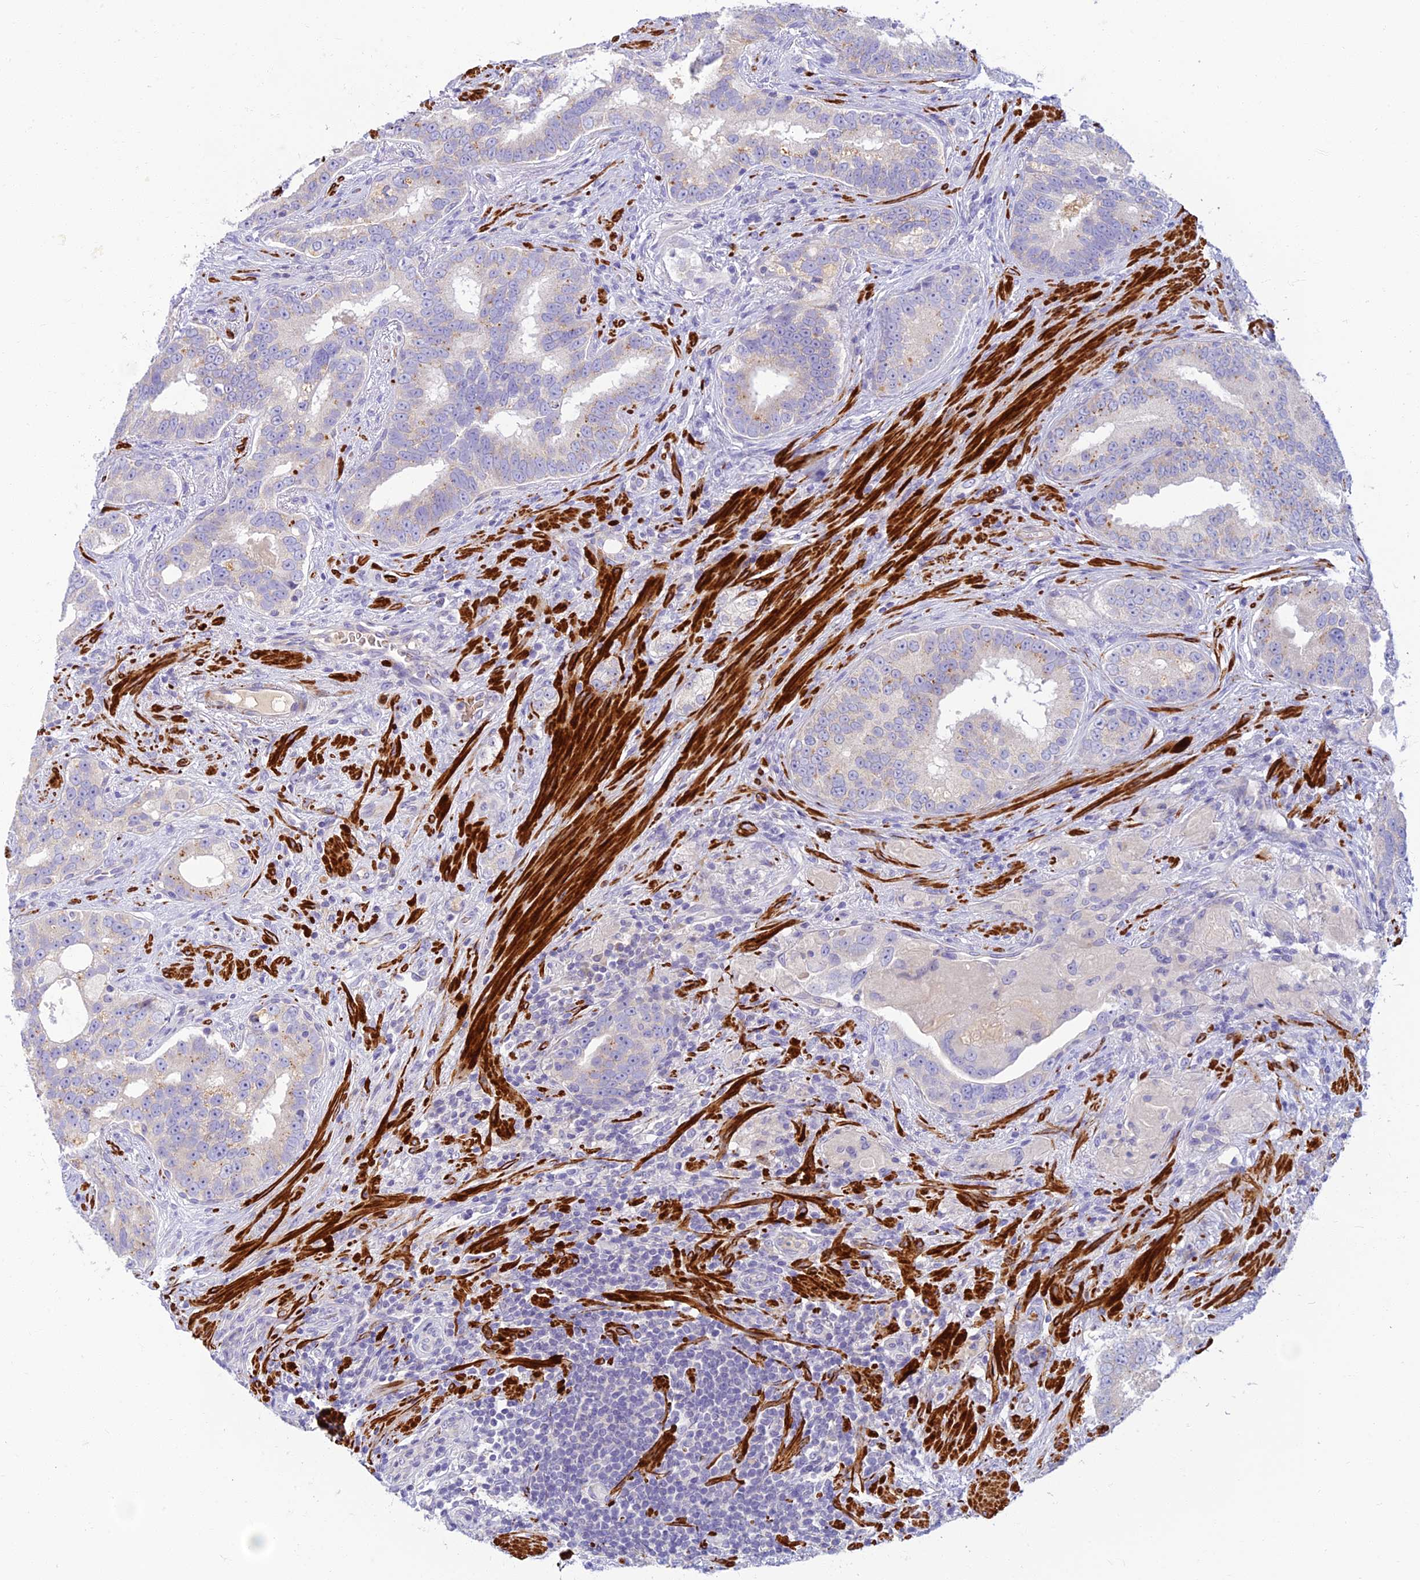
{"staining": {"intensity": "negative", "quantity": "none", "location": "none"}, "tissue": "prostate cancer", "cell_type": "Tumor cells", "image_type": "cancer", "snomed": [{"axis": "morphology", "description": "Adenocarcinoma, High grade"}, {"axis": "topography", "description": "Prostate"}], "caption": "Immunohistochemical staining of human prostate cancer demonstrates no significant expression in tumor cells. (IHC, brightfield microscopy, high magnification).", "gene": "CLIP4", "patient": {"sex": "male", "age": 70}}